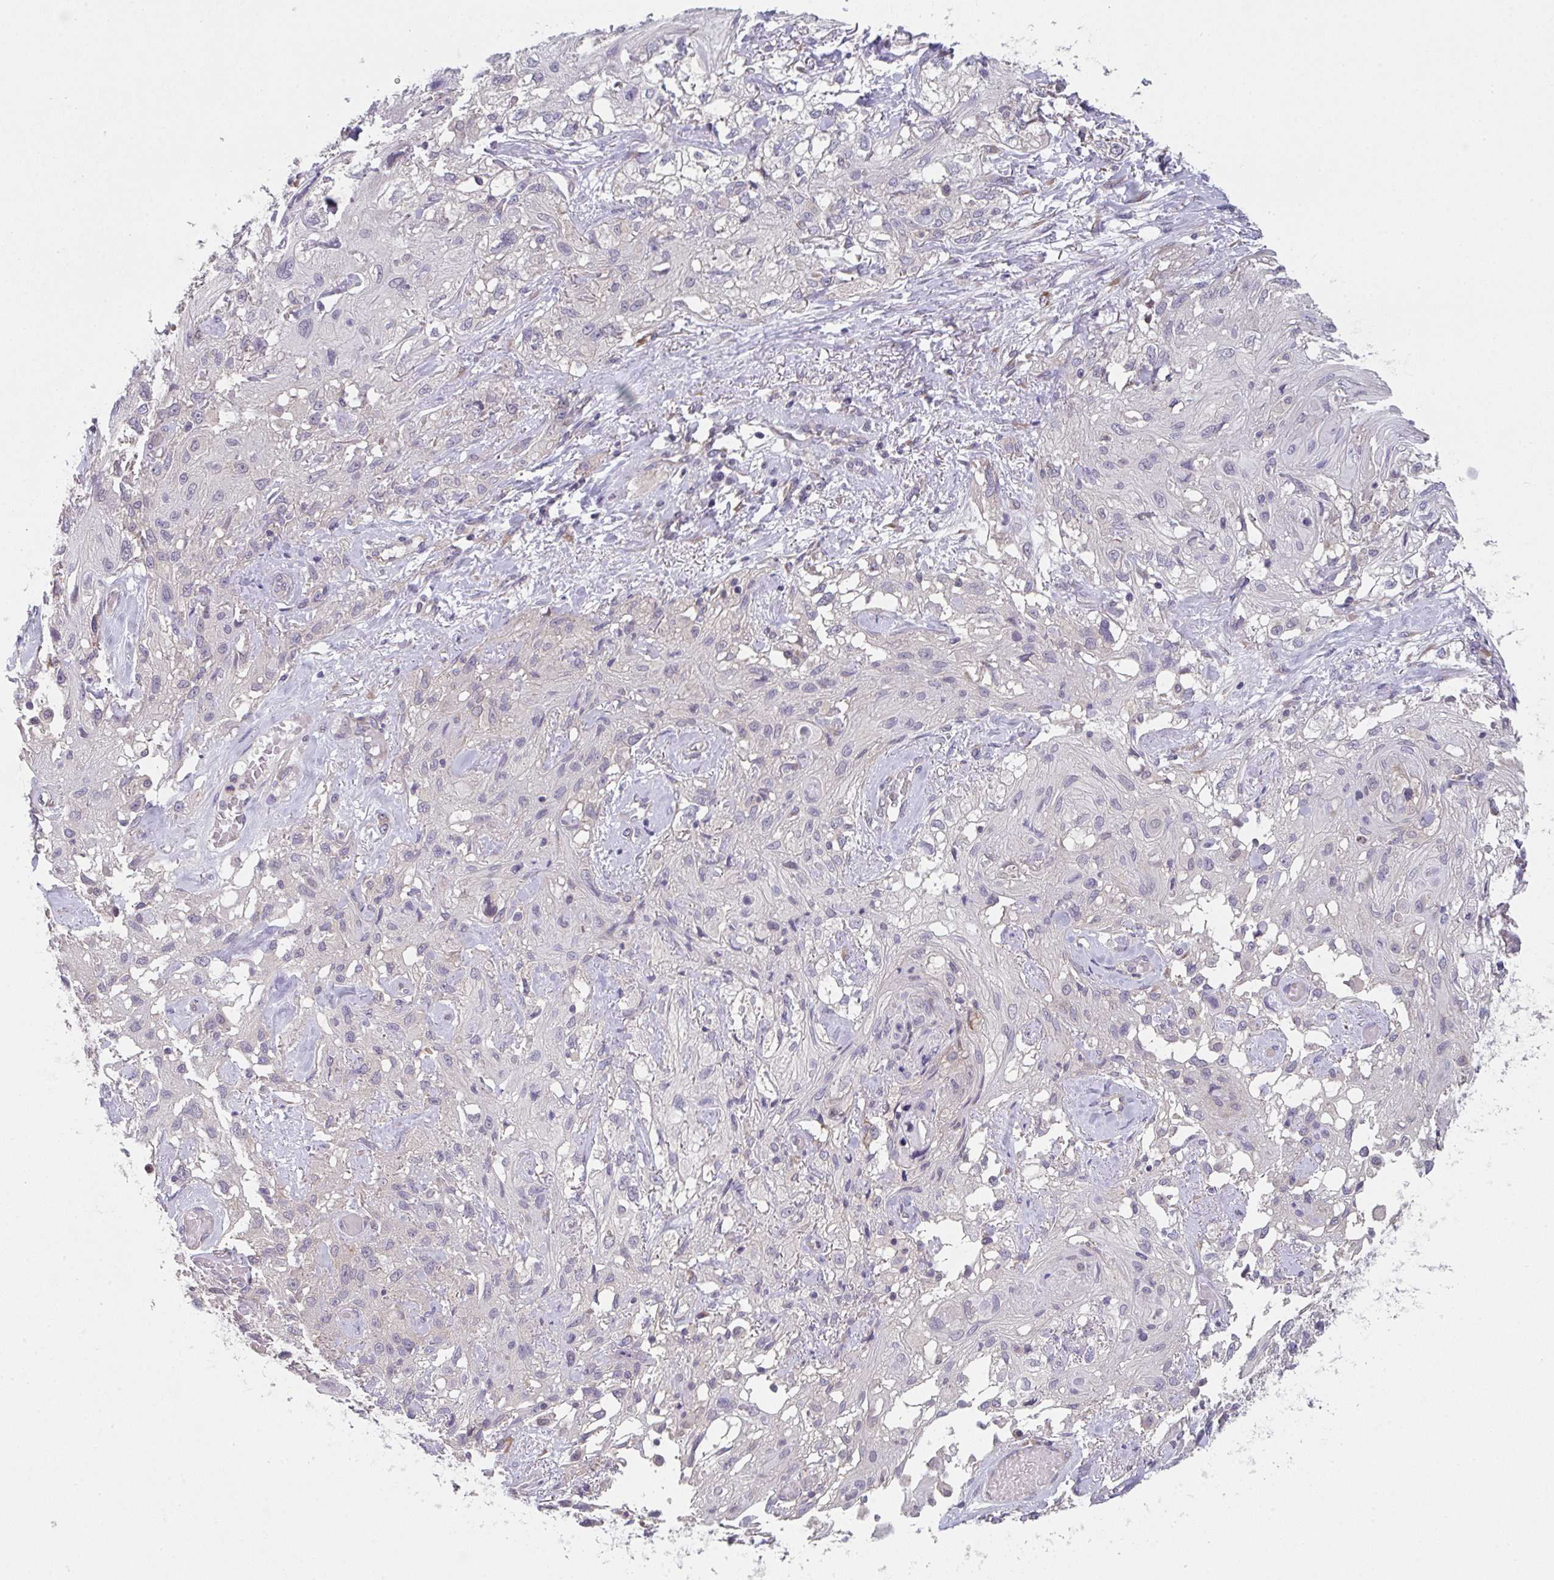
{"staining": {"intensity": "negative", "quantity": "none", "location": "none"}, "tissue": "skin cancer", "cell_type": "Tumor cells", "image_type": "cancer", "snomed": [{"axis": "morphology", "description": "Squamous cell carcinoma, NOS"}, {"axis": "topography", "description": "Skin"}, {"axis": "topography", "description": "Vulva"}], "caption": "Photomicrograph shows no significant protein positivity in tumor cells of skin cancer (squamous cell carcinoma).", "gene": "TSPAN31", "patient": {"sex": "female", "age": 86}}